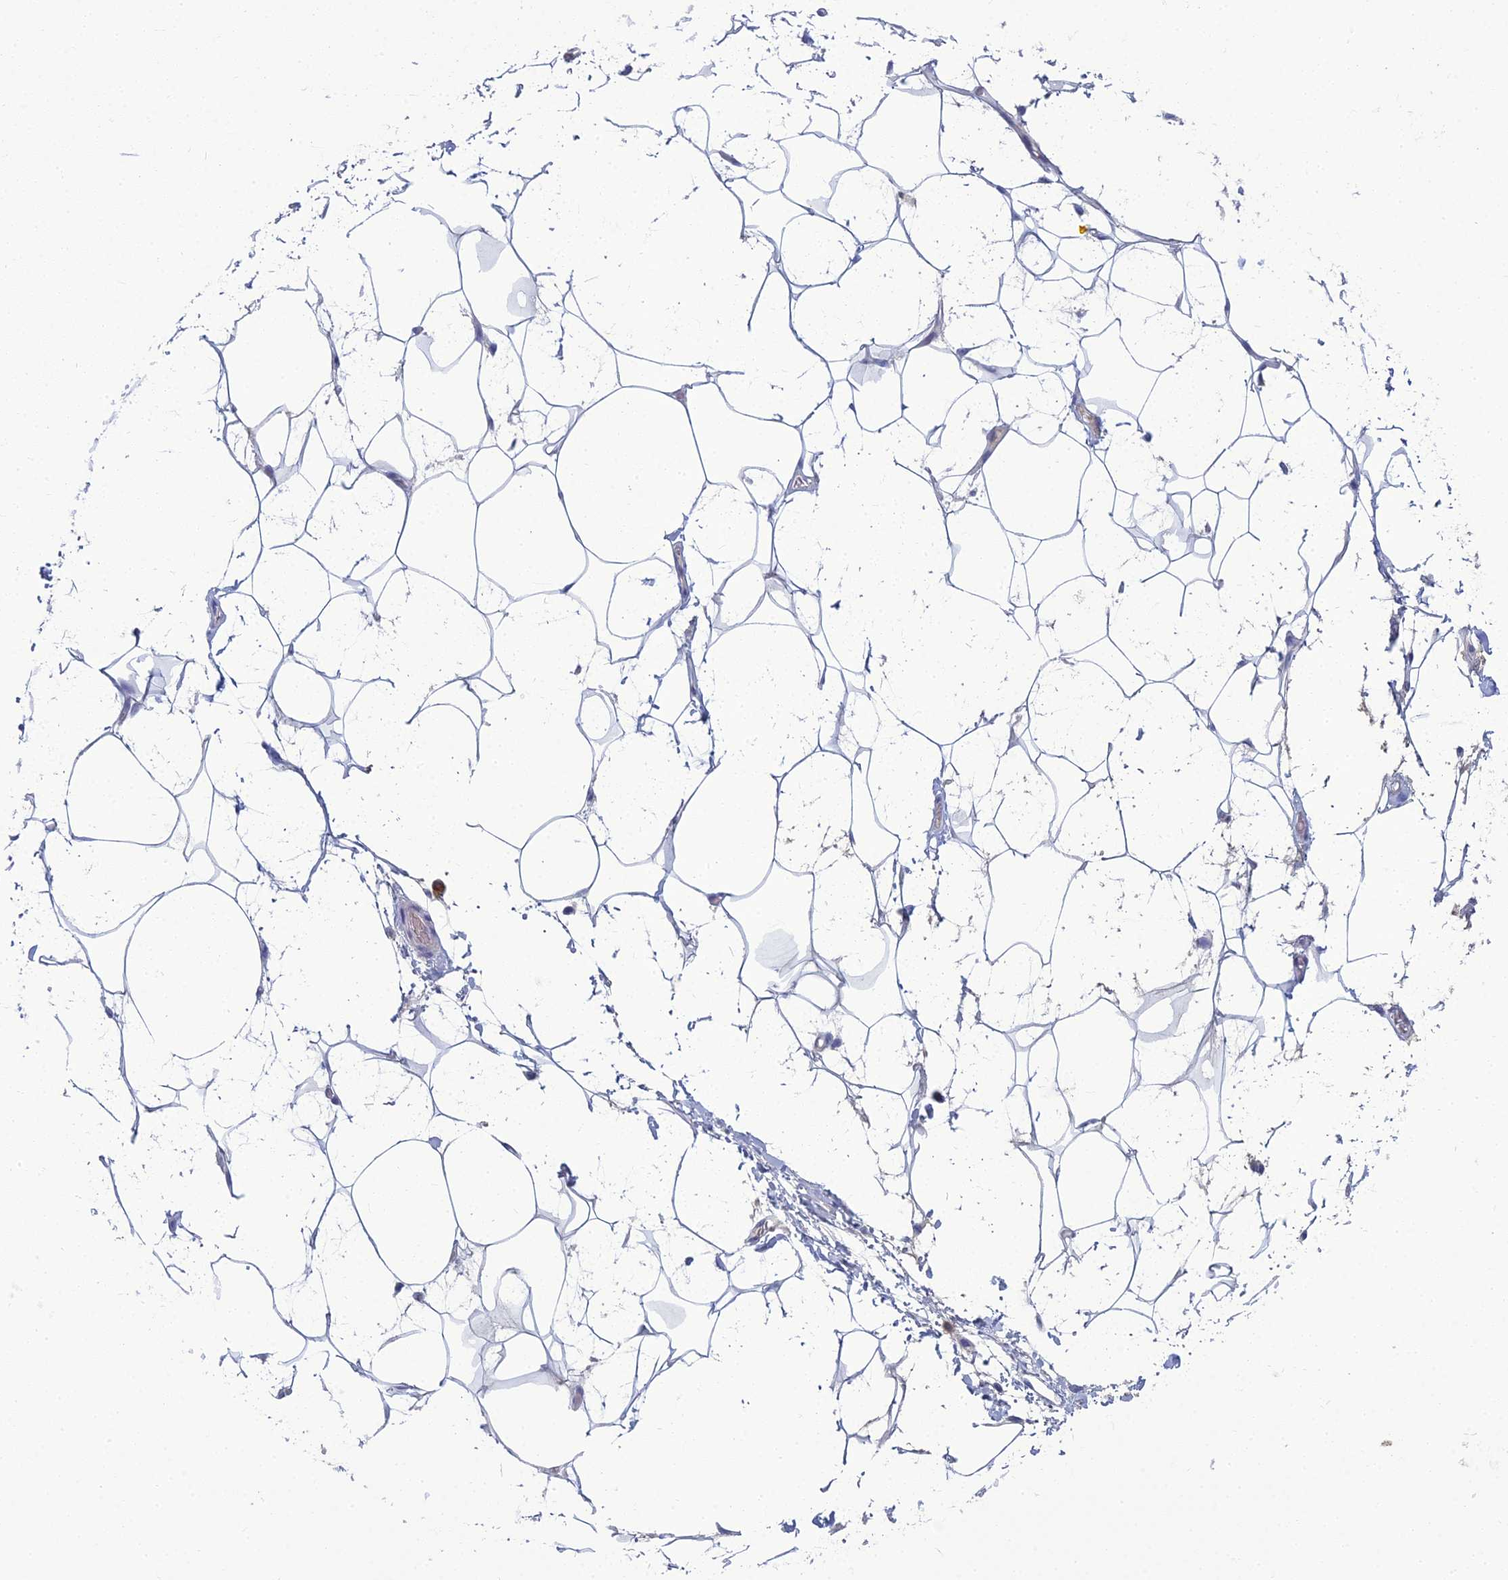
{"staining": {"intensity": "negative", "quantity": "none", "location": "none"}, "tissue": "adipose tissue", "cell_type": "Adipocytes", "image_type": "normal", "snomed": [{"axis": "morphology", "description": "Normal tissue, NOS"}, {"axis": "morphology", "description": "Adenocarcinoma, NOS"}, {"axis": "topography", "description": "Rectum"}, {"axis": "topography", "description": "Vagina"}, {"axis": "topography", "description": "Peripheral nerve tissue"}], "caption": "DAB (3,3'-diaminobenzidine) immunohistochemical staining of benign adipose tissue exhibits no significant expression in adipocytes. (DAB IHC with hematoxylin counter stain).", "gene": "MUC13", "patient": {"sex": "female", "age": 71}}